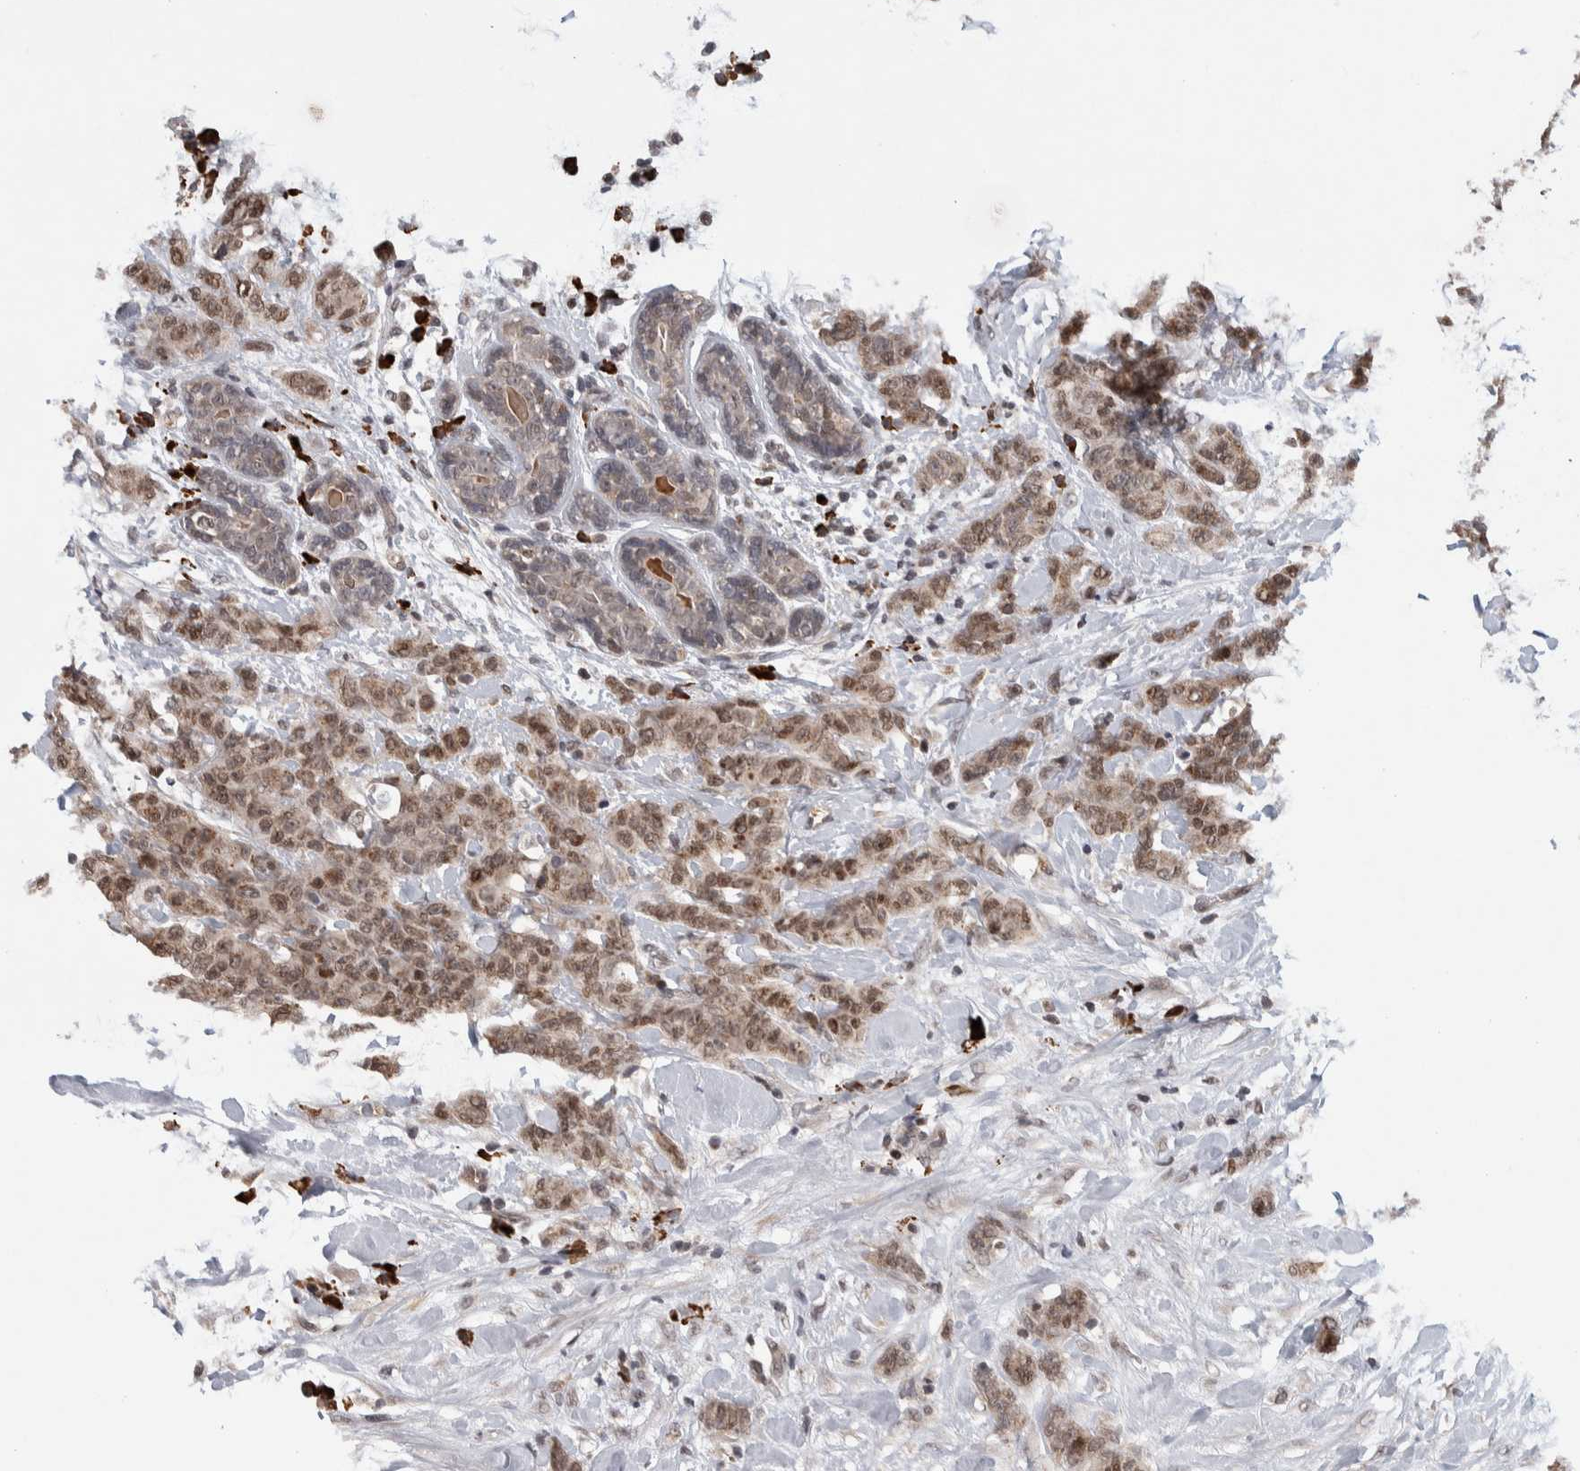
{"staining": {"intensity": "moderate", "quantity": ">75%", "location": "nuclear"}, "tissue": "breast cancer", "cell_type": "Tumor cells", "image_type": "cancer", "snomed": [{"axis": "morphology", "description": "Normal tissue, NOS"}, {"axis": "morphology", "description": "Duct carcinoma"}, {"axis": "topography", "description": "Breast"}], "caption": "Protein analysis of breast cancer (infiltrating ductal carcinoma) tissue shows moderate nuclear positivity in about >75% of tumor cells. The staining was performed using DAB, with brown indicating positive protein expression. Nuclei are stained blue with hematoxylin.", "gene": "ZNF592", "patient": {"sex": "female", "age": 40}}